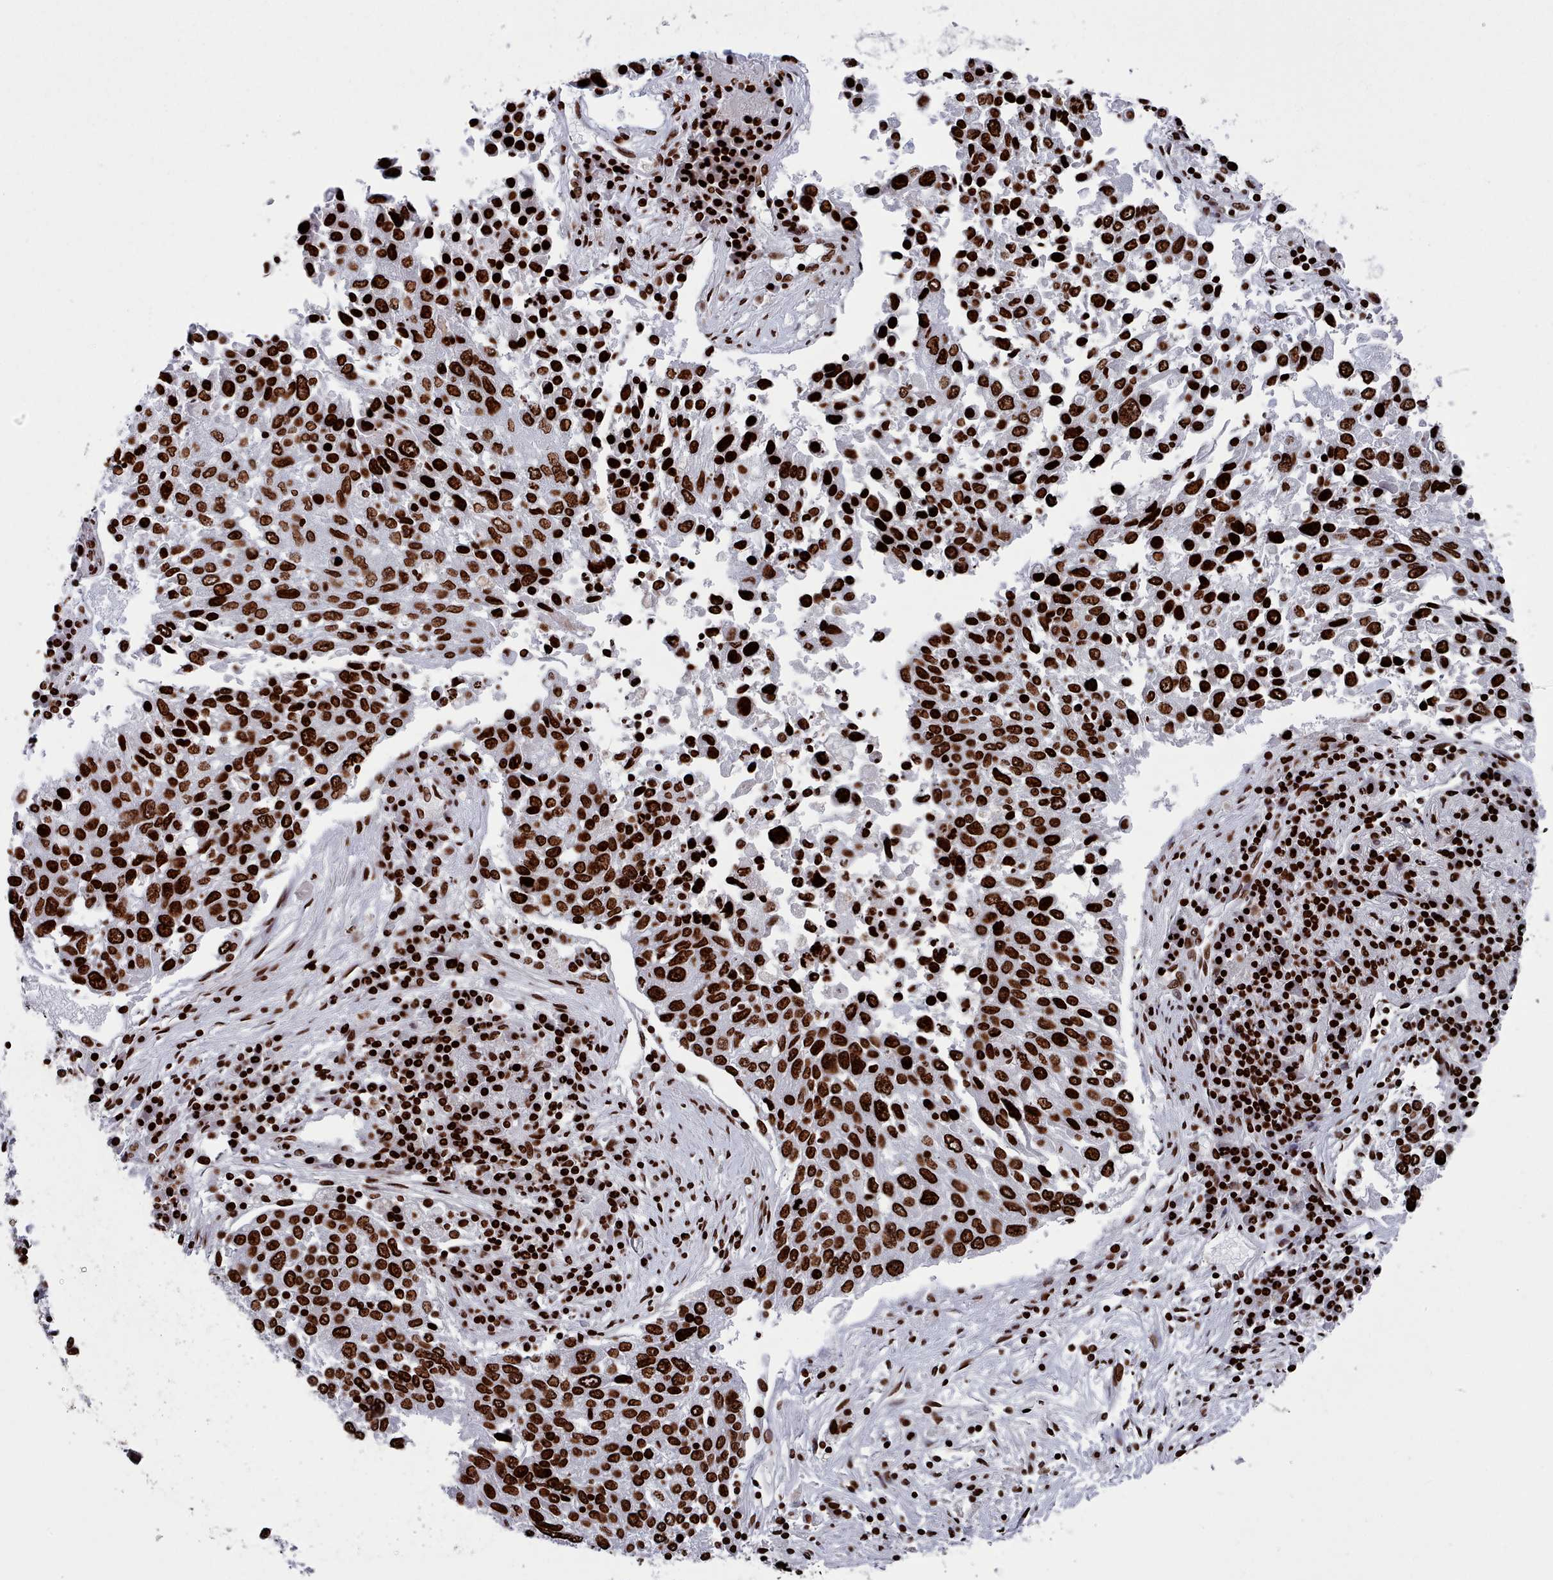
{"staining": {"intensity": "strong", "quantity": ">75%", "location": "nuclear"}, "tissue": "lung cancer", "cell_type": "Tumor cells", "image_type": "cancer", "snomed": [{"axis": "morphology", "description": "Squamous cell carcinoma, NOS"}, {"axis": "topography", "description": "Lung"}], "caption": "The histopathology image demonstrates a brown stain indicating the presence of a protein in the nuclear of tumor cells in lung cancer.", "gene": "PCDHB12", "patient": {"sex": "male", "age": 65}}